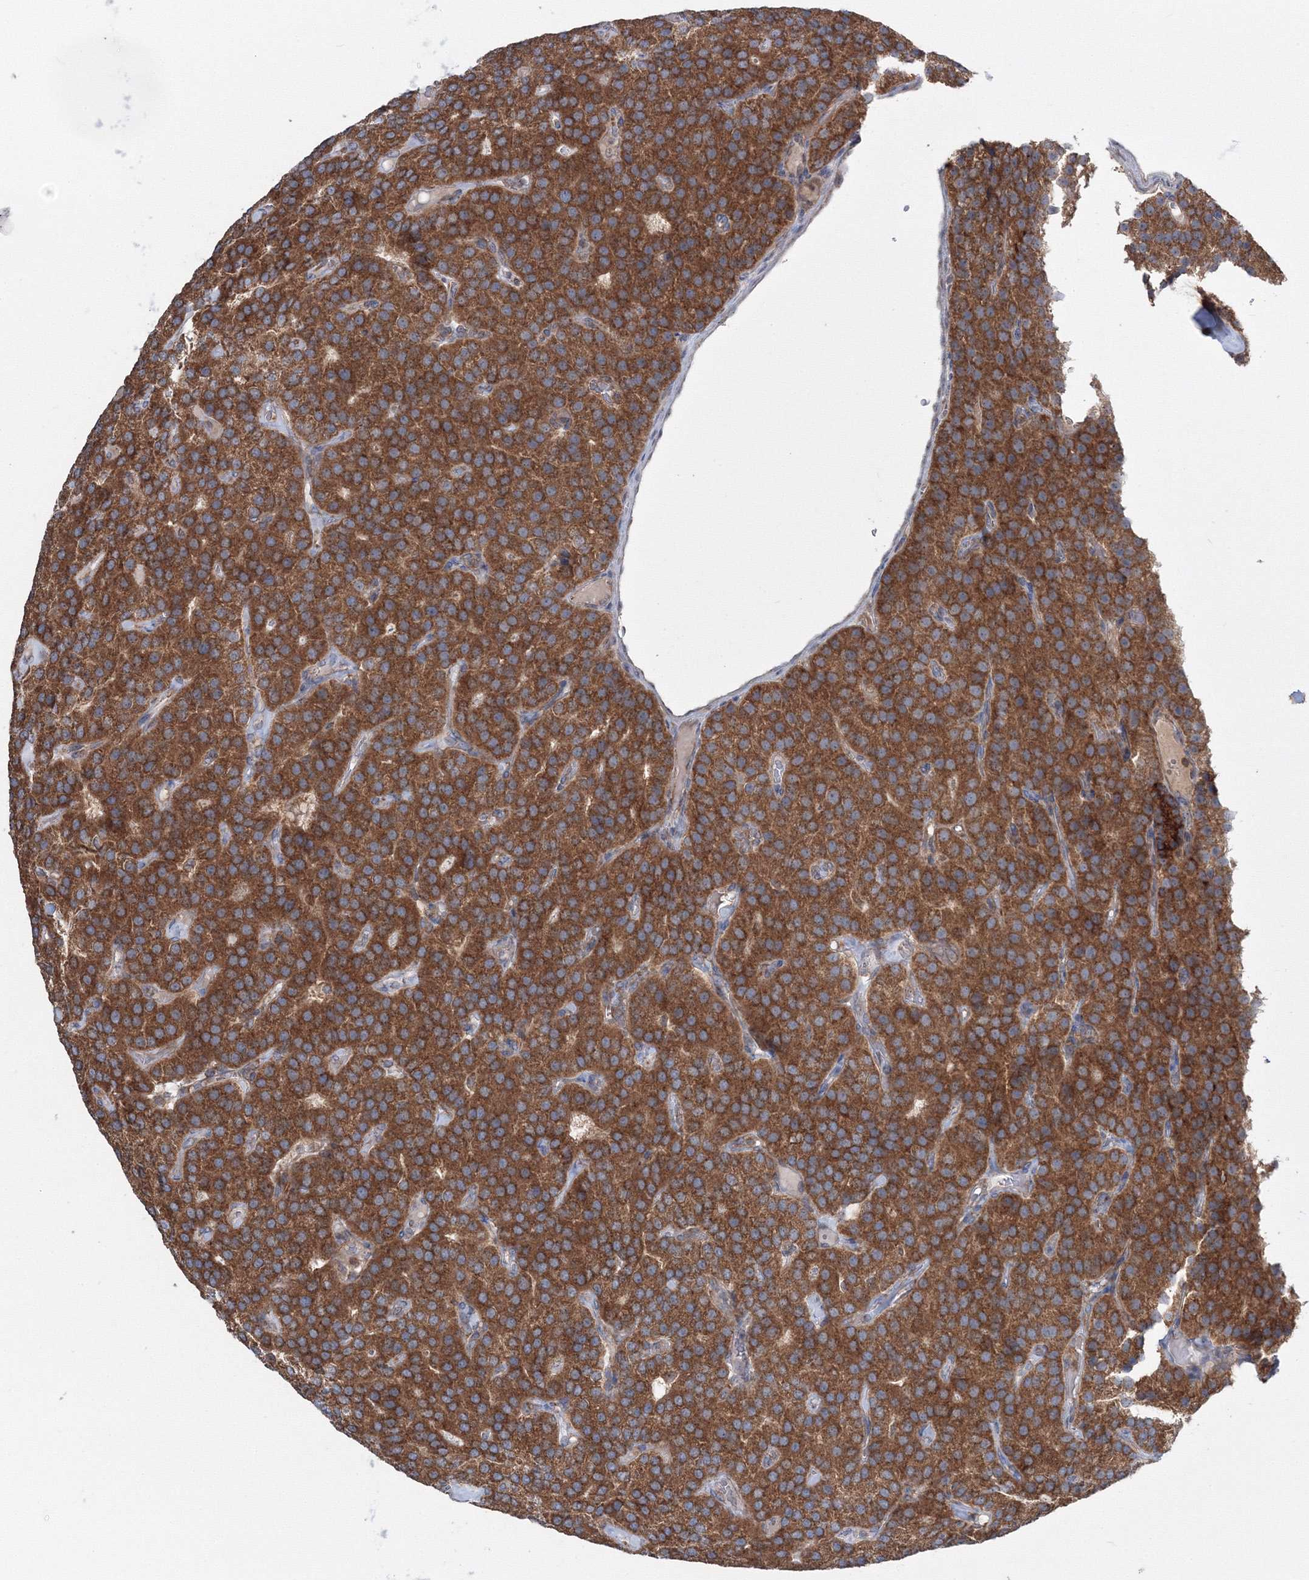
{"staining": {"intensity": "strong", "quantity": ">75%", "location": "cytoplasmic/membranous"}, "tissue": "parathyroid gland", "cell_type": "Glandular cells", "image_type": "normal", "snomed": [{"axis": "morphology", "description": "Normal tissue, NOS"}, {"axis": "morphology", "description": "Adenoma, NOS"}, {"axis": "topography", "description": "Parathyroid gland"}], "caption": "High-magnification brightfield microscopy of benign parathyroid gland stained with DAB (3,3'-diaminobenzidine) (brown) and counterstained with hematoxylin (blue). glandular cells exhibit strong cytoplasmic/membranous expression is appreciated in approximately>75% of cells.", "gene": "PEX13", "patient": {"sex": "female", "age": 86}}